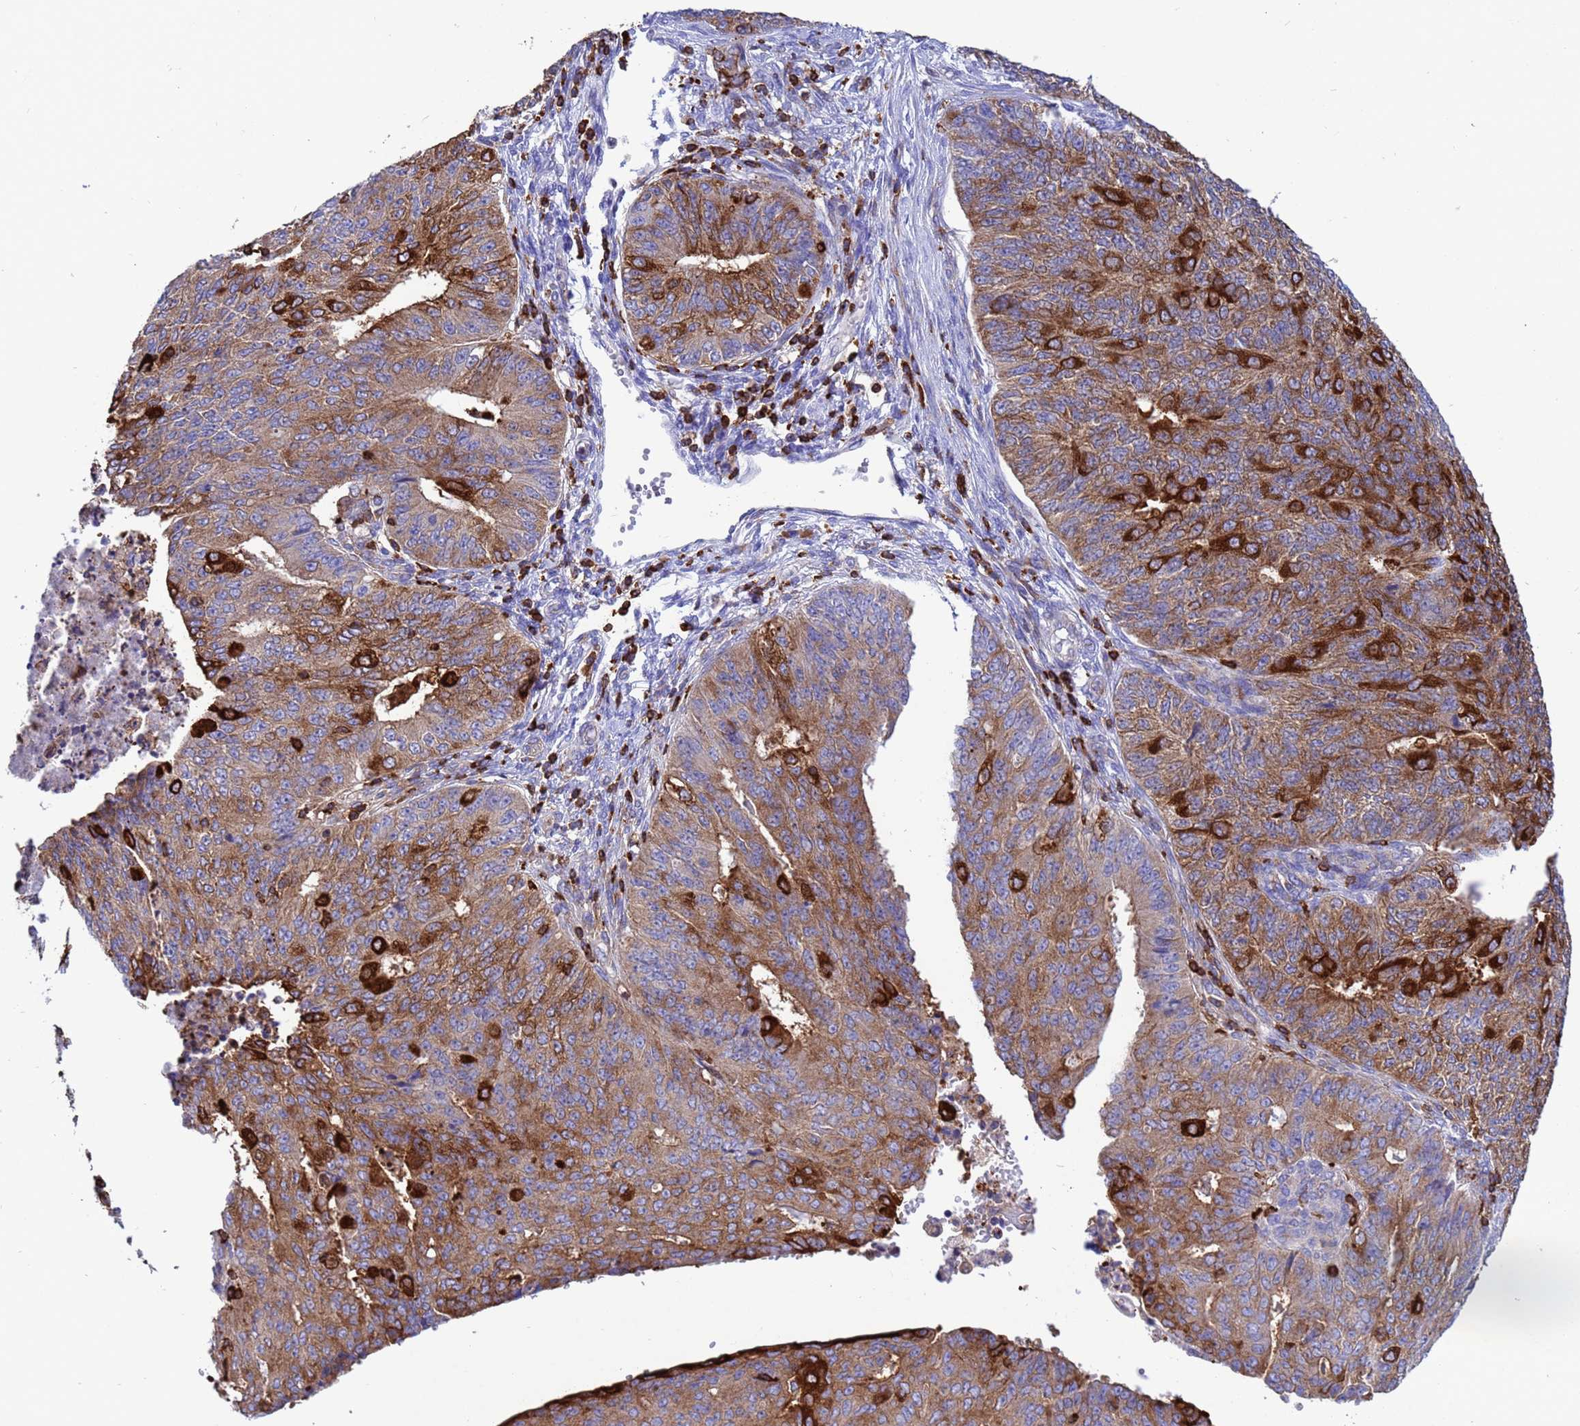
{"staining": {"intensity": "moderate", "quantity": ">75%", "location": "cytoplasmic/membranous"}, "tissue": "endometrial cancer", "cell_type": "Tumor cells", "image_type": "cancer", "snomed": [{"axis": "morphology", "description": "Adenocarcinoma, NOS"}, {"axis": "topography", "description": "Endometrium"}], "caption": "Immunohistochemical staining of human endometrial cancer shows medium levels of moderate cytoplasmic/membranous positivity in approximately >75% of tumor cells.", "gene": "EZR", "patient": {"sex": "female", "age": 32}}